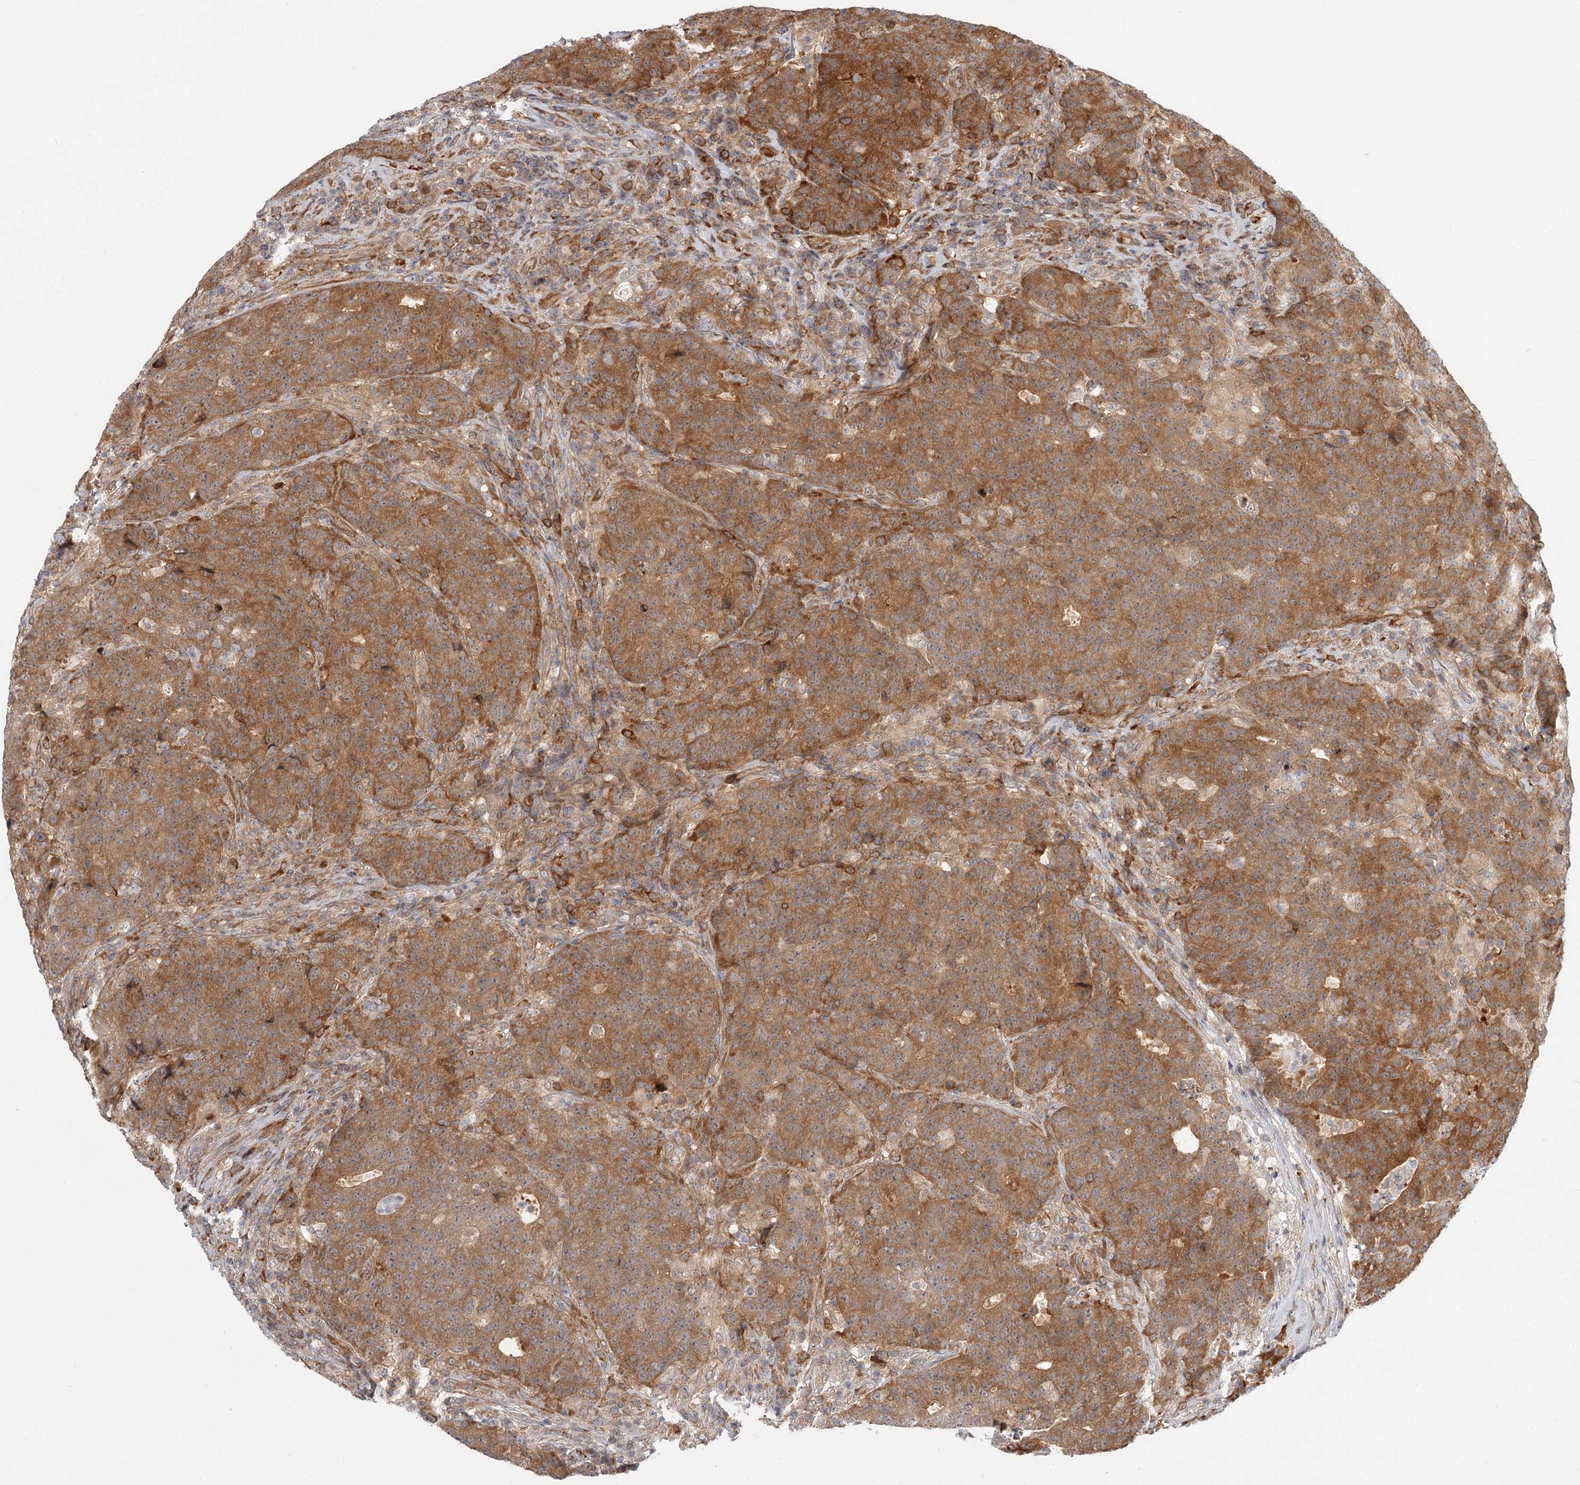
{"staining": {"intensity": "moderate", "quantity": ">75%", "location": "cytoplasmic/membranous"}, "tissue": "colorectal cancer", "cell_type": "Tumor cells", "image_type": "cancer", "snomed": [{"axis": "morphology", "description": "Adenocarcinoma, NOS"}, {"axis": "topography", "description": "Colon"}], "caption": "Protein staining of colorectal cancer (adenocarcinoma) tissue demonstrates moderate cytoplasmic/membranous positivity in about >75% of tumor cells.", "gene": "CCNG2", "patient": {"sex": "female", "age": 75}}